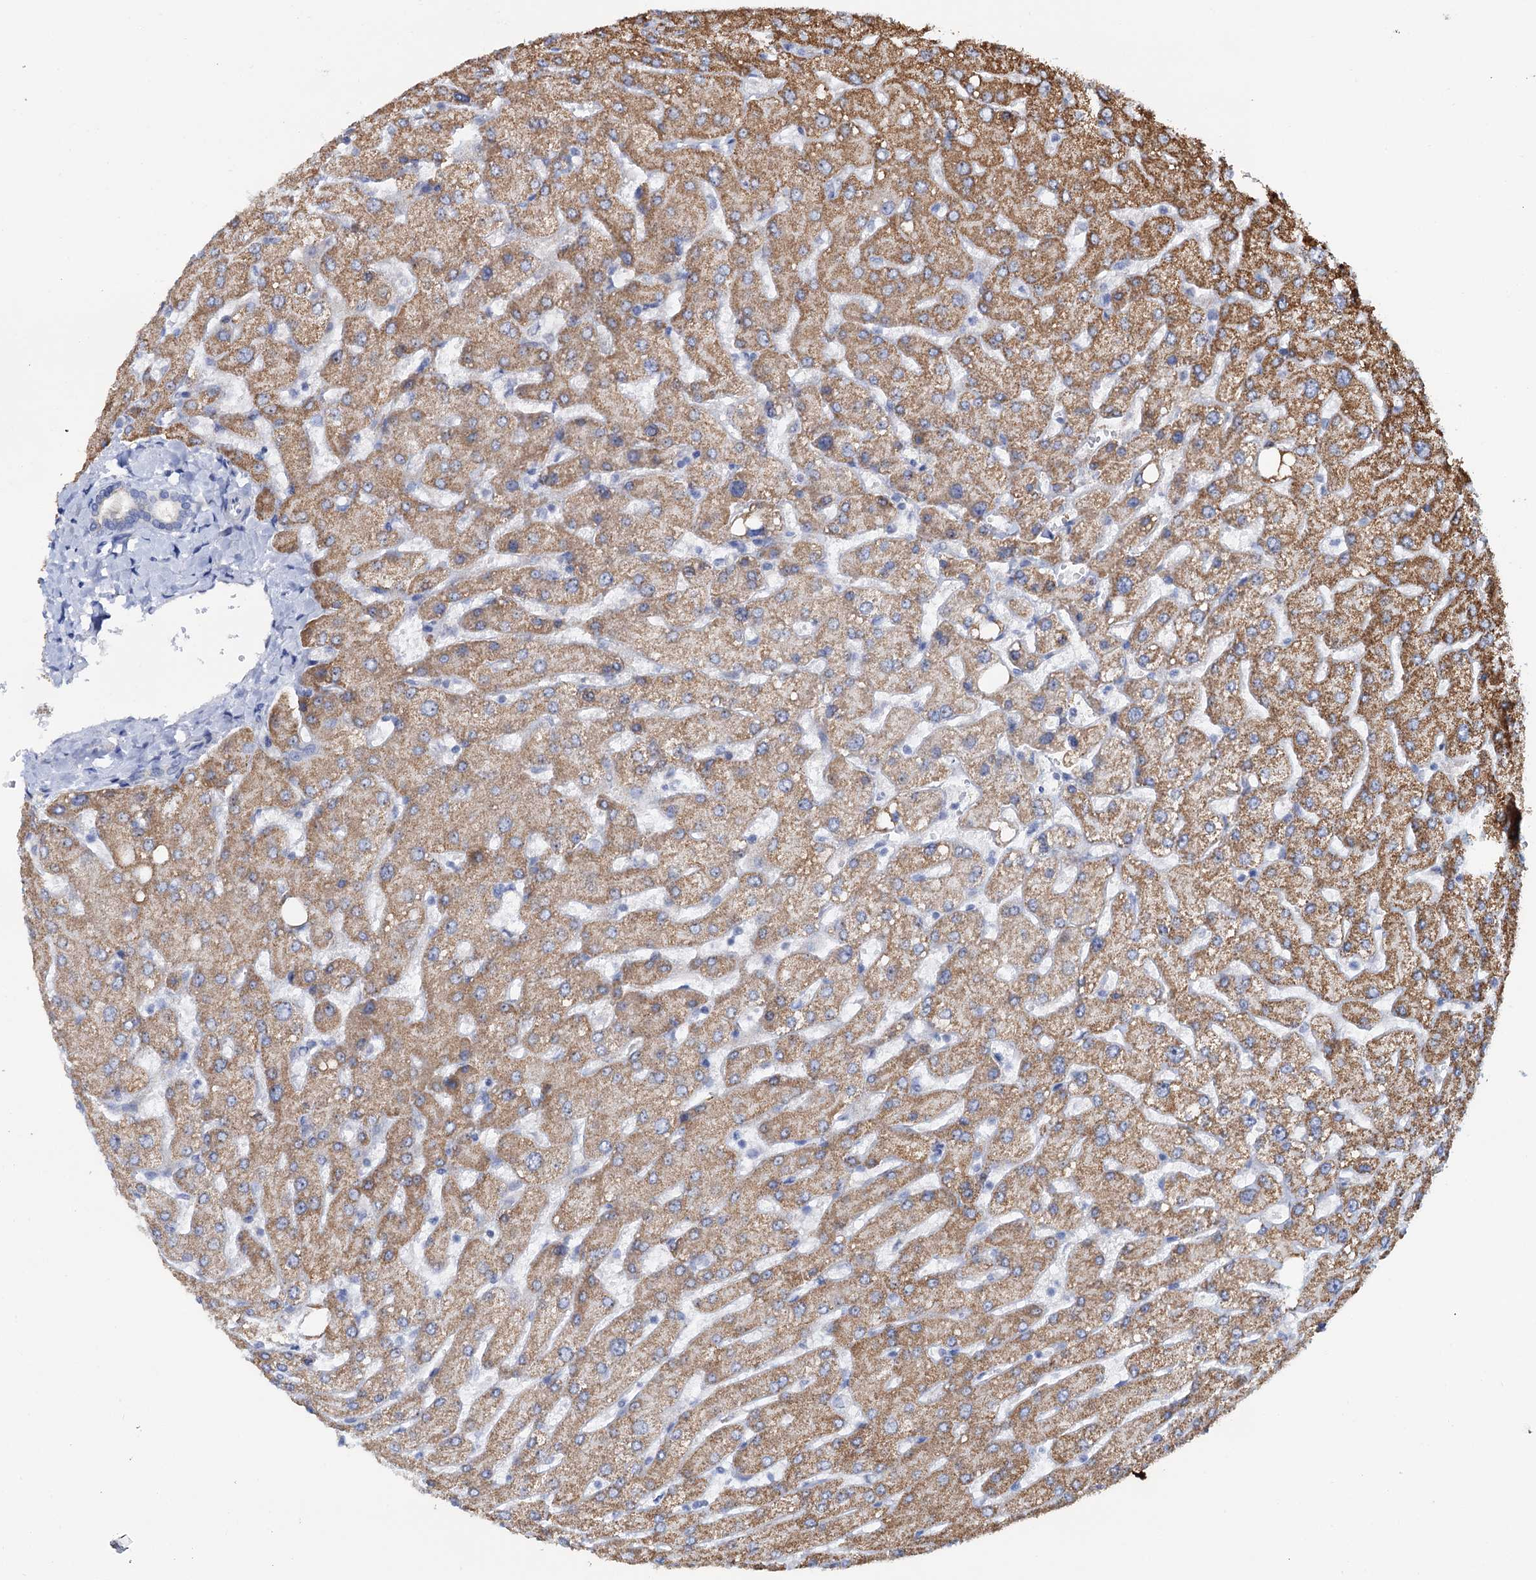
{"staining": {"intensity": "negative", "quantity": "none", "location": "none"}, "tissue": "liver", "cell_type": "Cholangiocytes", "image_type": "normal", "snomed": [{"axis": "morphology", "description": "Normal tissue, NOS"}, {"axis": "topography", "description": "Liver"}], "caption": "Micrograph shows no significant protein positivity in cholangiocytes of unremarkable liver. (DAB (3,3'-diaminobenzidine) IHC with hematoxylin counter stain).", "gene": "C2CD3", "patient": {"sex": "male", "age": 55}}